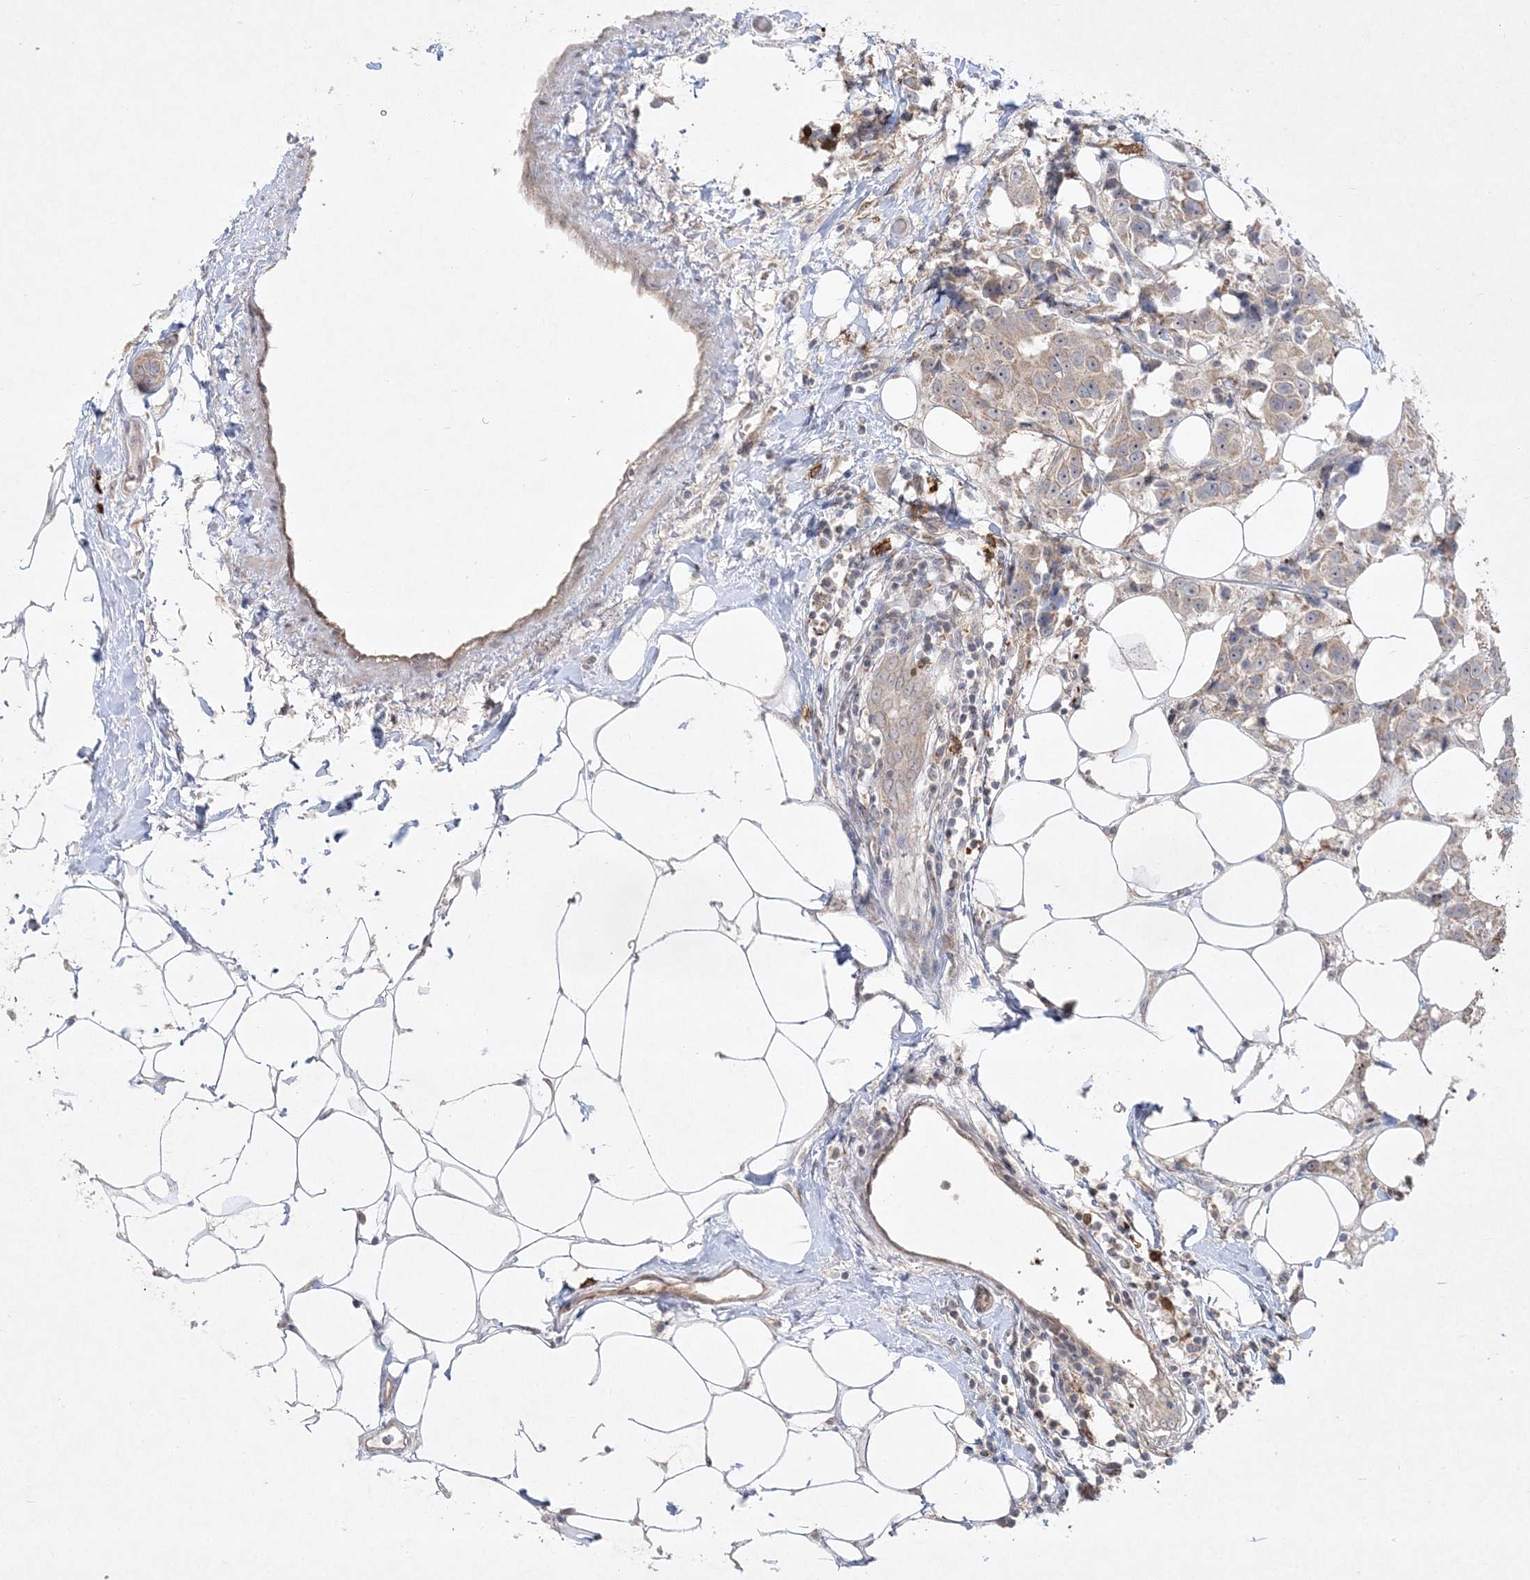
{"staining": {"intensity": "weak", "quantity": "25%-75%", "location": "cytoplasmic/membranous"}, "tissue": "breast cancer", "cell_type": "Tumor cells", "image_type": "cancer", "snomed": [{"axis": "morphology", "description": "Normal tissue, NOS"}, {"axis": "morphology", "description": "Duct carcinoma"}, {"axis": "topography", "description": "Breast"}], "caption": "Approximately 25%-75% of tumor cells in breast intraductal carcinoma display weak cytoplasmic/membranous protein expression as visualized by brown immunohistochemical staining.", "gene": "CLNK", "patient": {"sex": "female", "age": 39}}